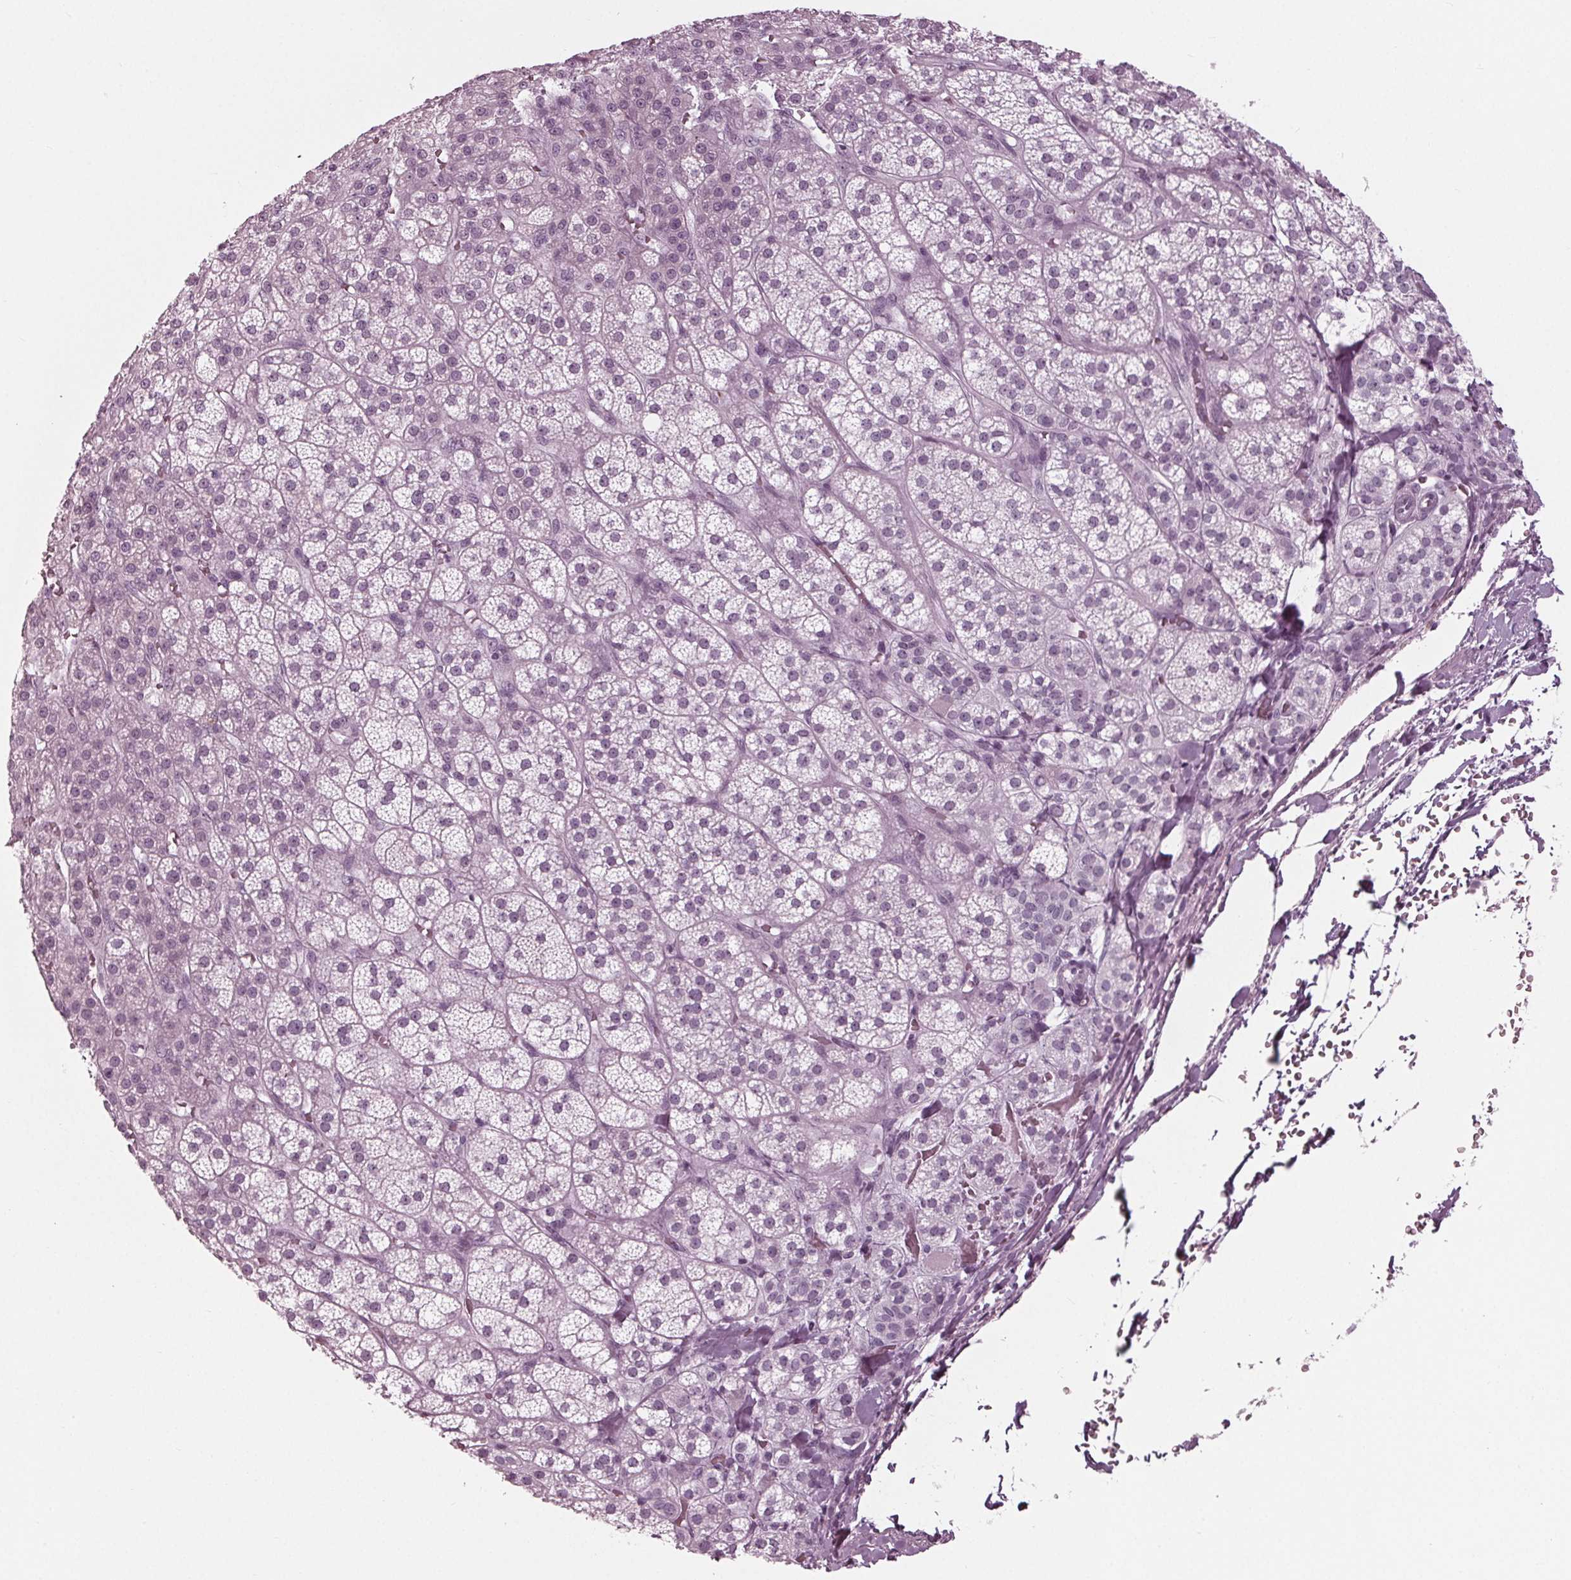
{"staining": {"intensity": "negative", "quantity": "none", "location": "none"}, "tissue": "adrenal gland", "cell_type": "Glandular cells", "image_type": "normal", "snomed": [{"axis": "morphology", "description": "Normal tissue, NOS"}, {"axis": "topography", "description": "Adrenal gland"}], "caption": "Immunohistochemistry (IHC) of normal adrenal gland shows no positivity in glandular cells.", "gene": "KRT28", "patient": {"sex": "female", "age": 60}}